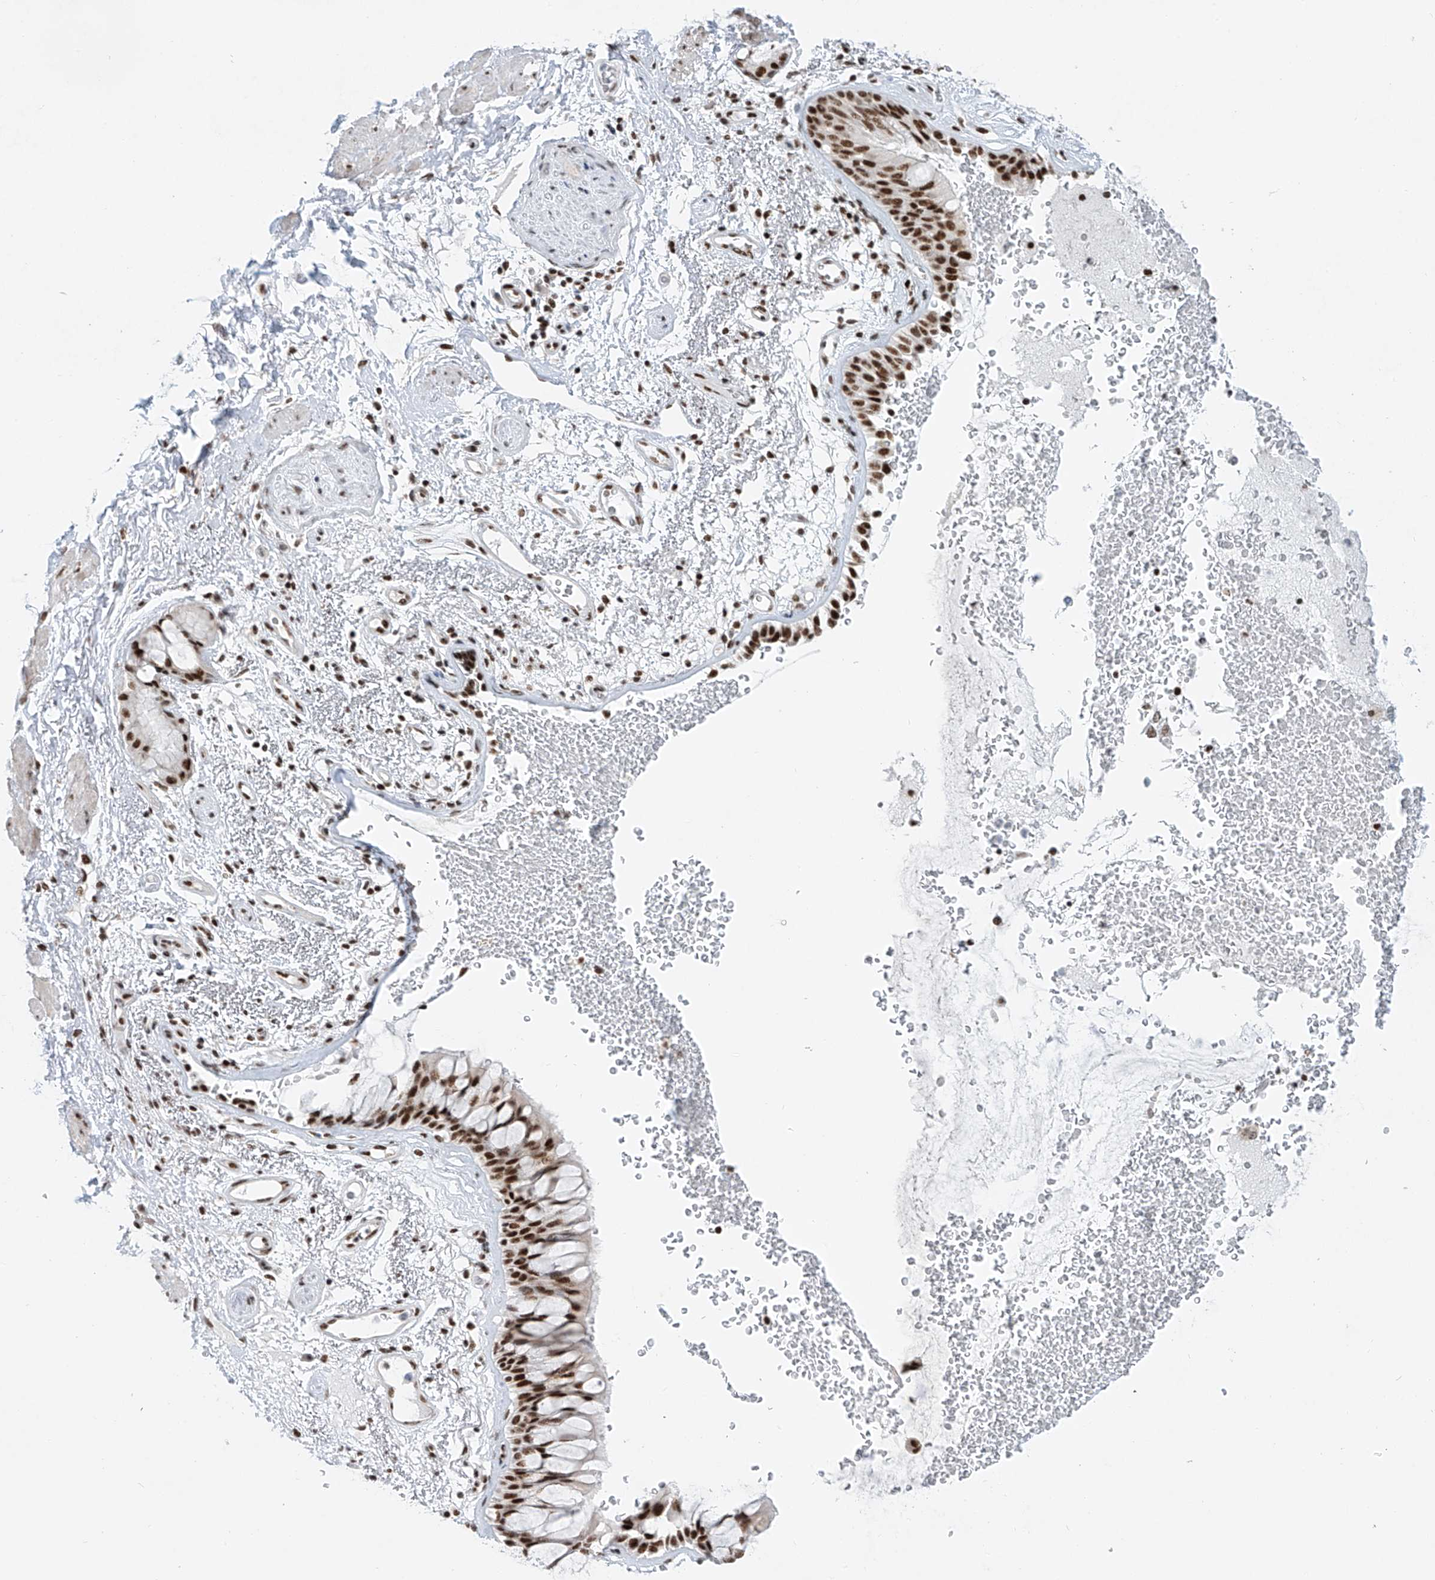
{"staining": {"intensity": "strong", "quantity": ">75%", "location": "nuclear"}, "tissue": "bronchus", "cell_type": "Respiratory epithelial cells", "image_type": "normal", "snomed": [{"axis": "morphology", "description": "Normal tissue, NOS"}, {"axis": "morphology", "description": "Squamous cell carcinoma, NOS"}, {"axis": "topography", "description": "Lymph node"}, {"axis": "topography", "description": "Bronchus"}, {"axis": "topography", "description": "Lung"}], "caption": "Human bronchus stained with a protein marker reveals strong staining in respiratory epithelial cells.", "gene": "TAF4", "patient": {"sex": "male", "age": 66}}